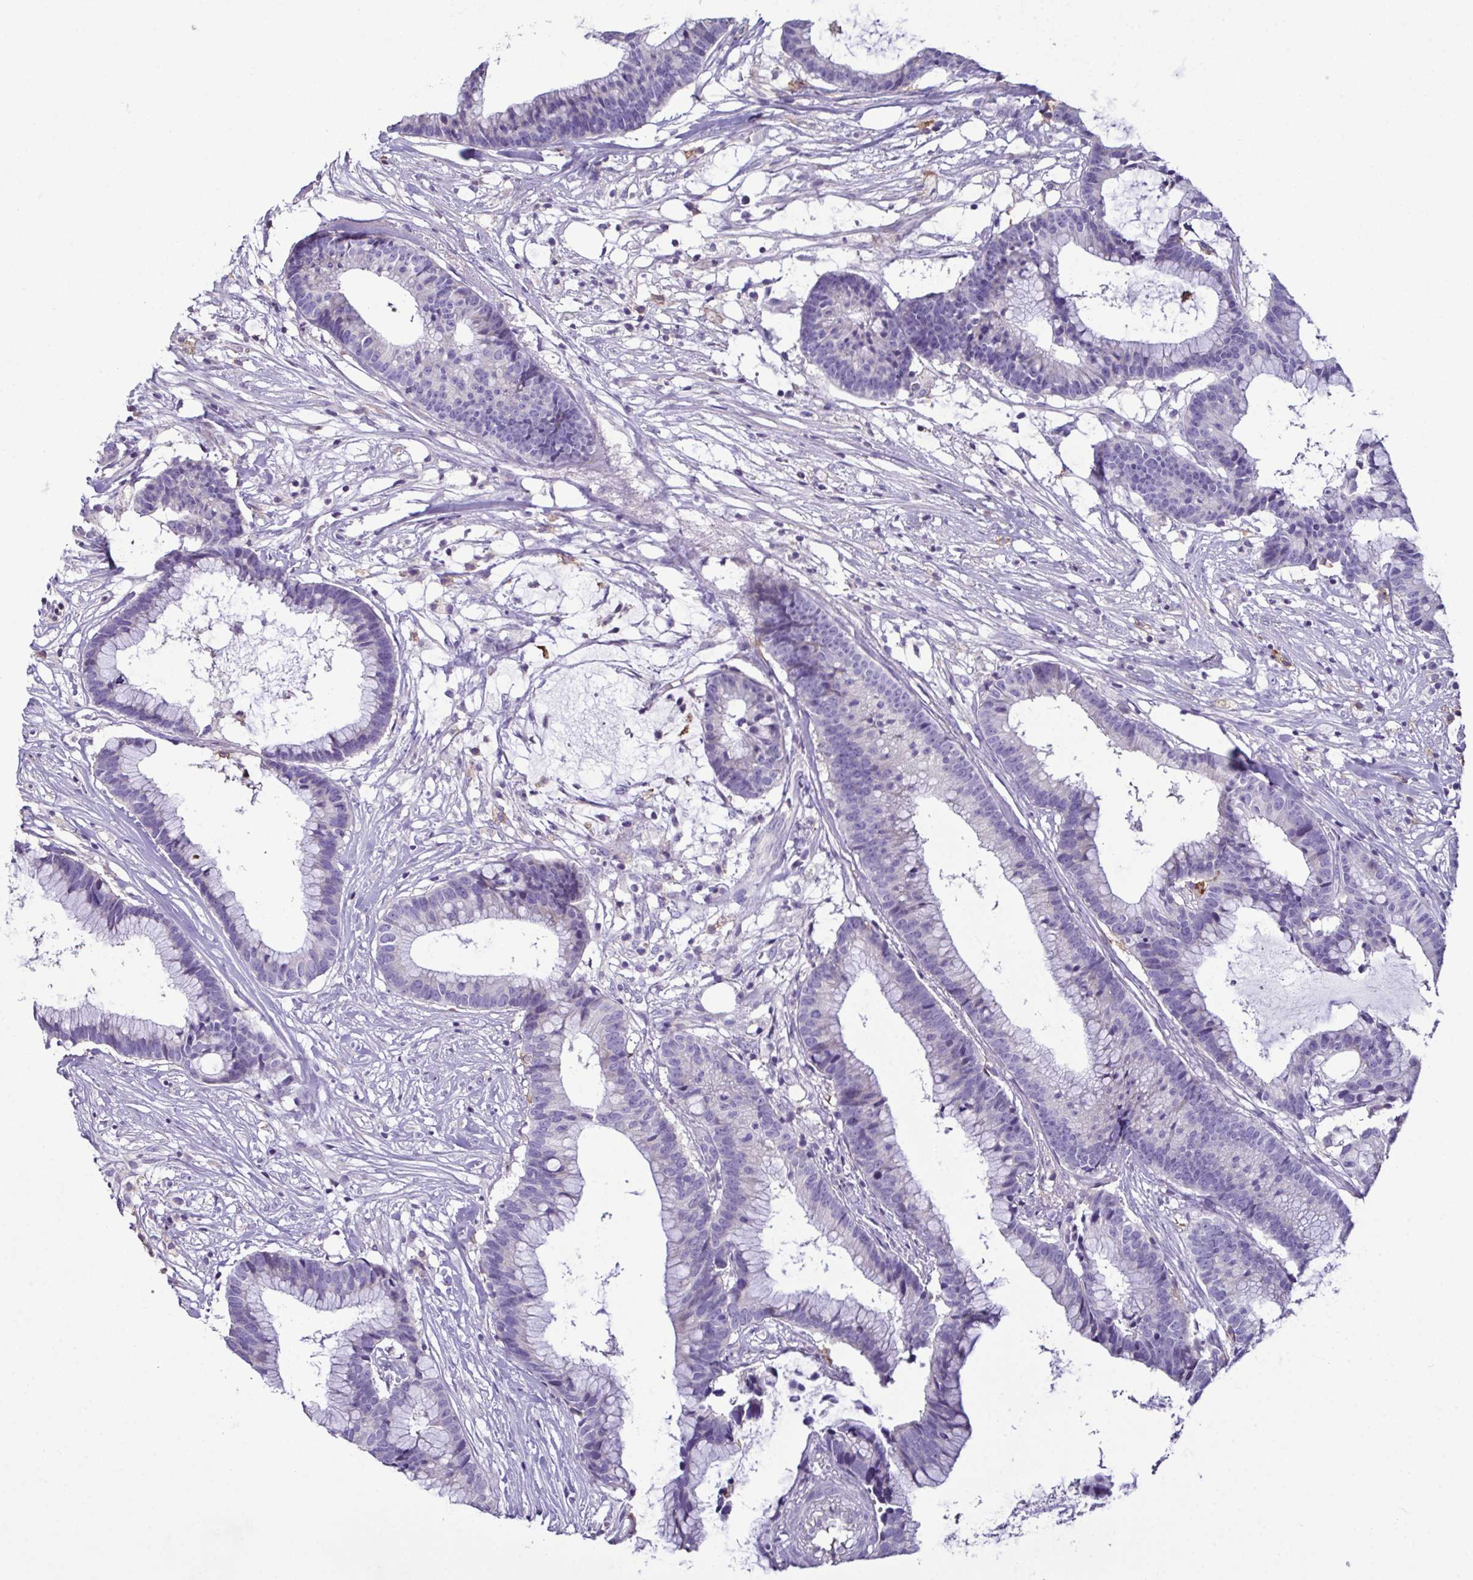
{"staining": {"intensity": "negative", "quantity": "none", "location": "none"}, "tissue": "colorectal cancer", "cell_type": "Tumor cells", "image_type": "cancer", "snomed": [{"axis": "morphology", "description": "Adenocarcinoma, NOS"}, {"axis": "topography", "description": "Colon"}], "caption": "This is a image of immunohistochemistry staining of colorectal cancer, which shows no expression in tumor cells. The staining is performed using DAB brown chromogen with nuclei counter-stained in using hematoxylin.", "gene": "MARCO", "patient": {"sex": "female", "age": 78}}